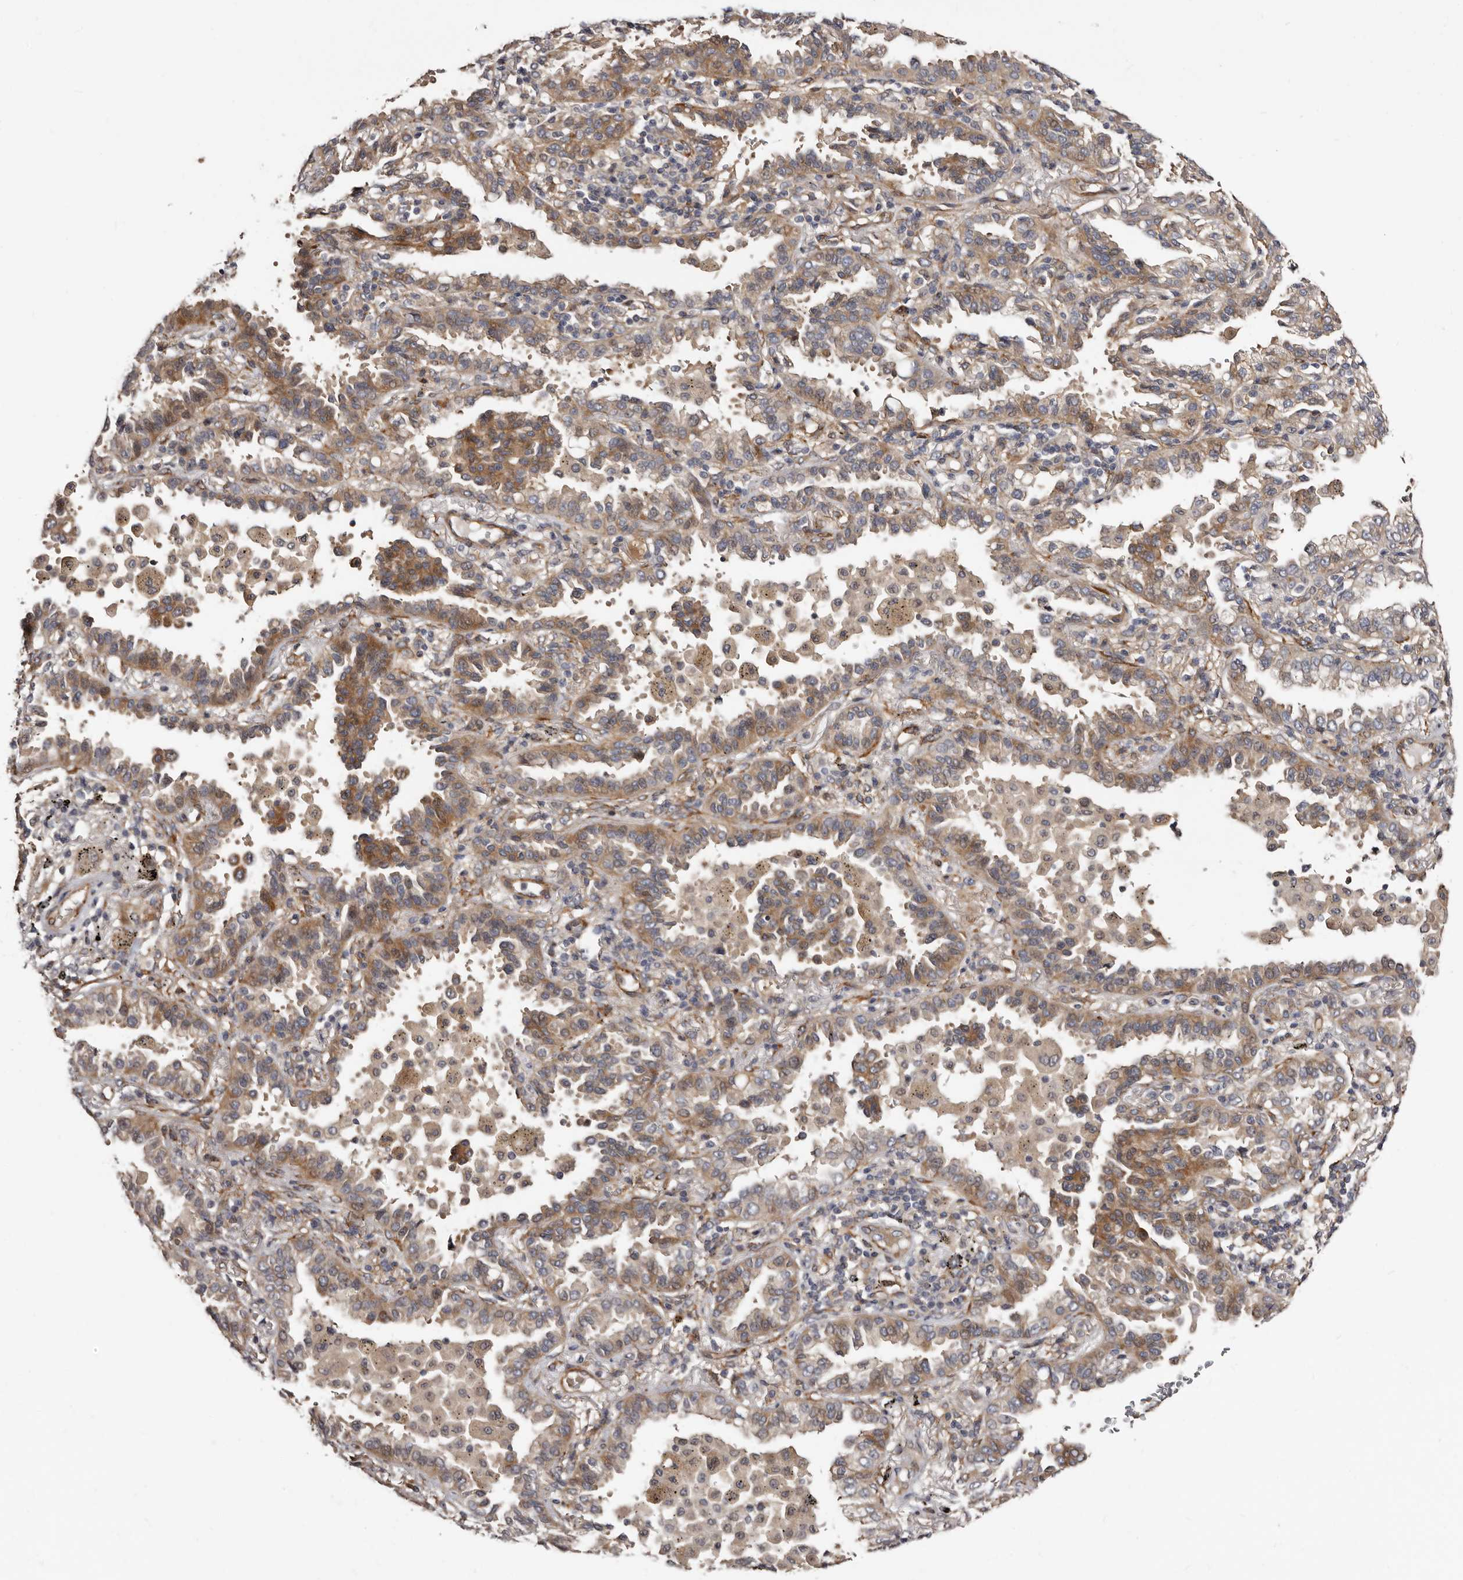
{"staining": {"intensity": "moderate", "quantity": ">75%", "location": "cytoplasmic/membranous"}, "tissue": "lung cancer", "cell_type": "Tumor cells", "image_type": "cancer", "snomed": [{"axis": "morphology", "description": "Normal tissue, NOS"}, {"axis": "morphology", "description": "Adenocarcinoma, NOS"}, {"axis": "topography", "description": "Lung"}], "caption": "This is a micrograph of immunohistochemistry (IHC) staining of adenocarcinoma (lung), which shows moderate expression in the cytoplasmic/membranous of tumor cells.", "gene": "TBC1D22B", "patient": {"sex": "male", "age": 59}}